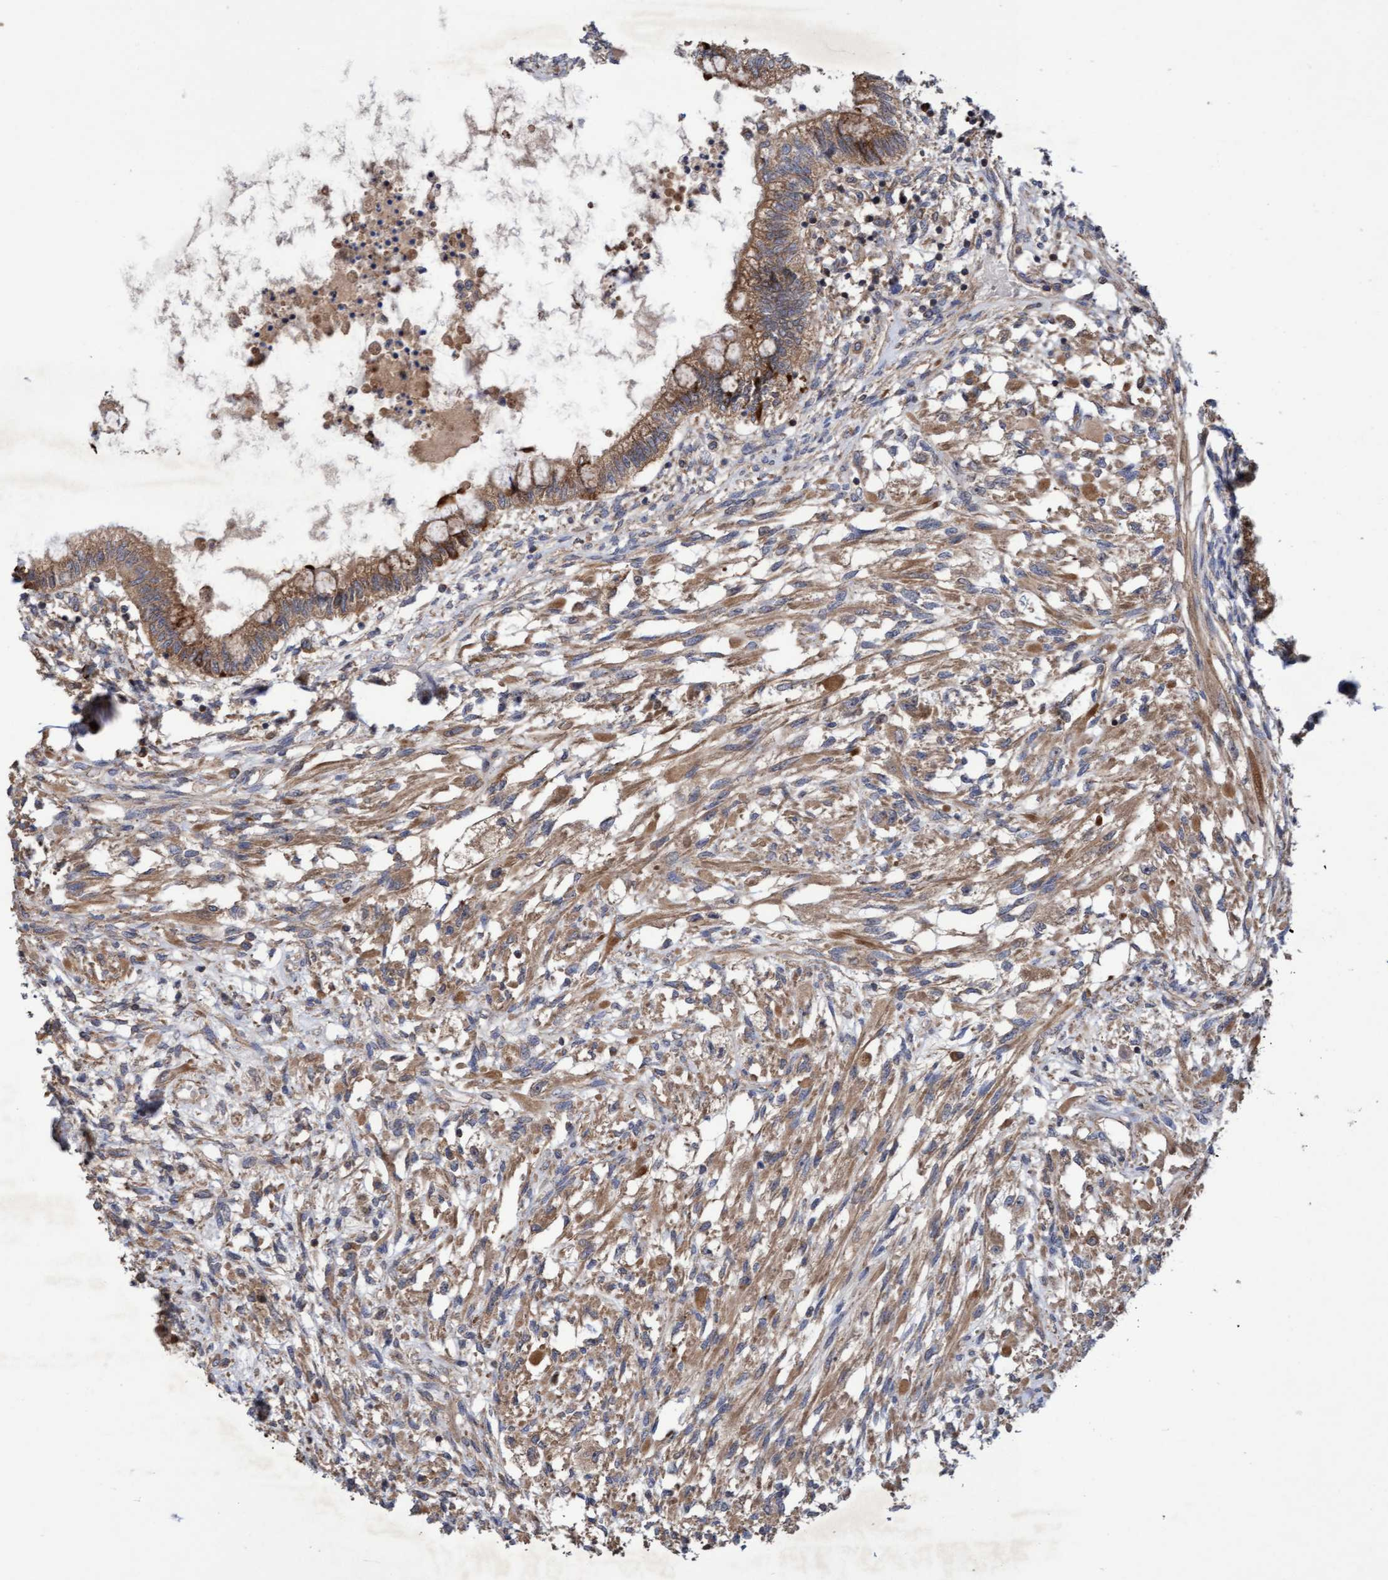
{"staining": {"intensity": "moderate", "quantity": ">75%", "location": "cytoplasmic/membranous"}, "tissue": "testis cancer", "cell_type": "Tumor cells", "image_type": "cancer", "snomed": [{"axis": "morphology", "description": "Seminoma, NOS"}, {"axis": "topography", "description": "Testis"}], "caption": "This image displays testis cancer (seminoma) stained with IHC to label a protein in brown. The cytoplasmic/membranous of tumor cells show moderate positivity for the protein. Nuclei are counter-stained blue.", "gene": "ELP5", "patient": {"sex": "male", "age": 28}}